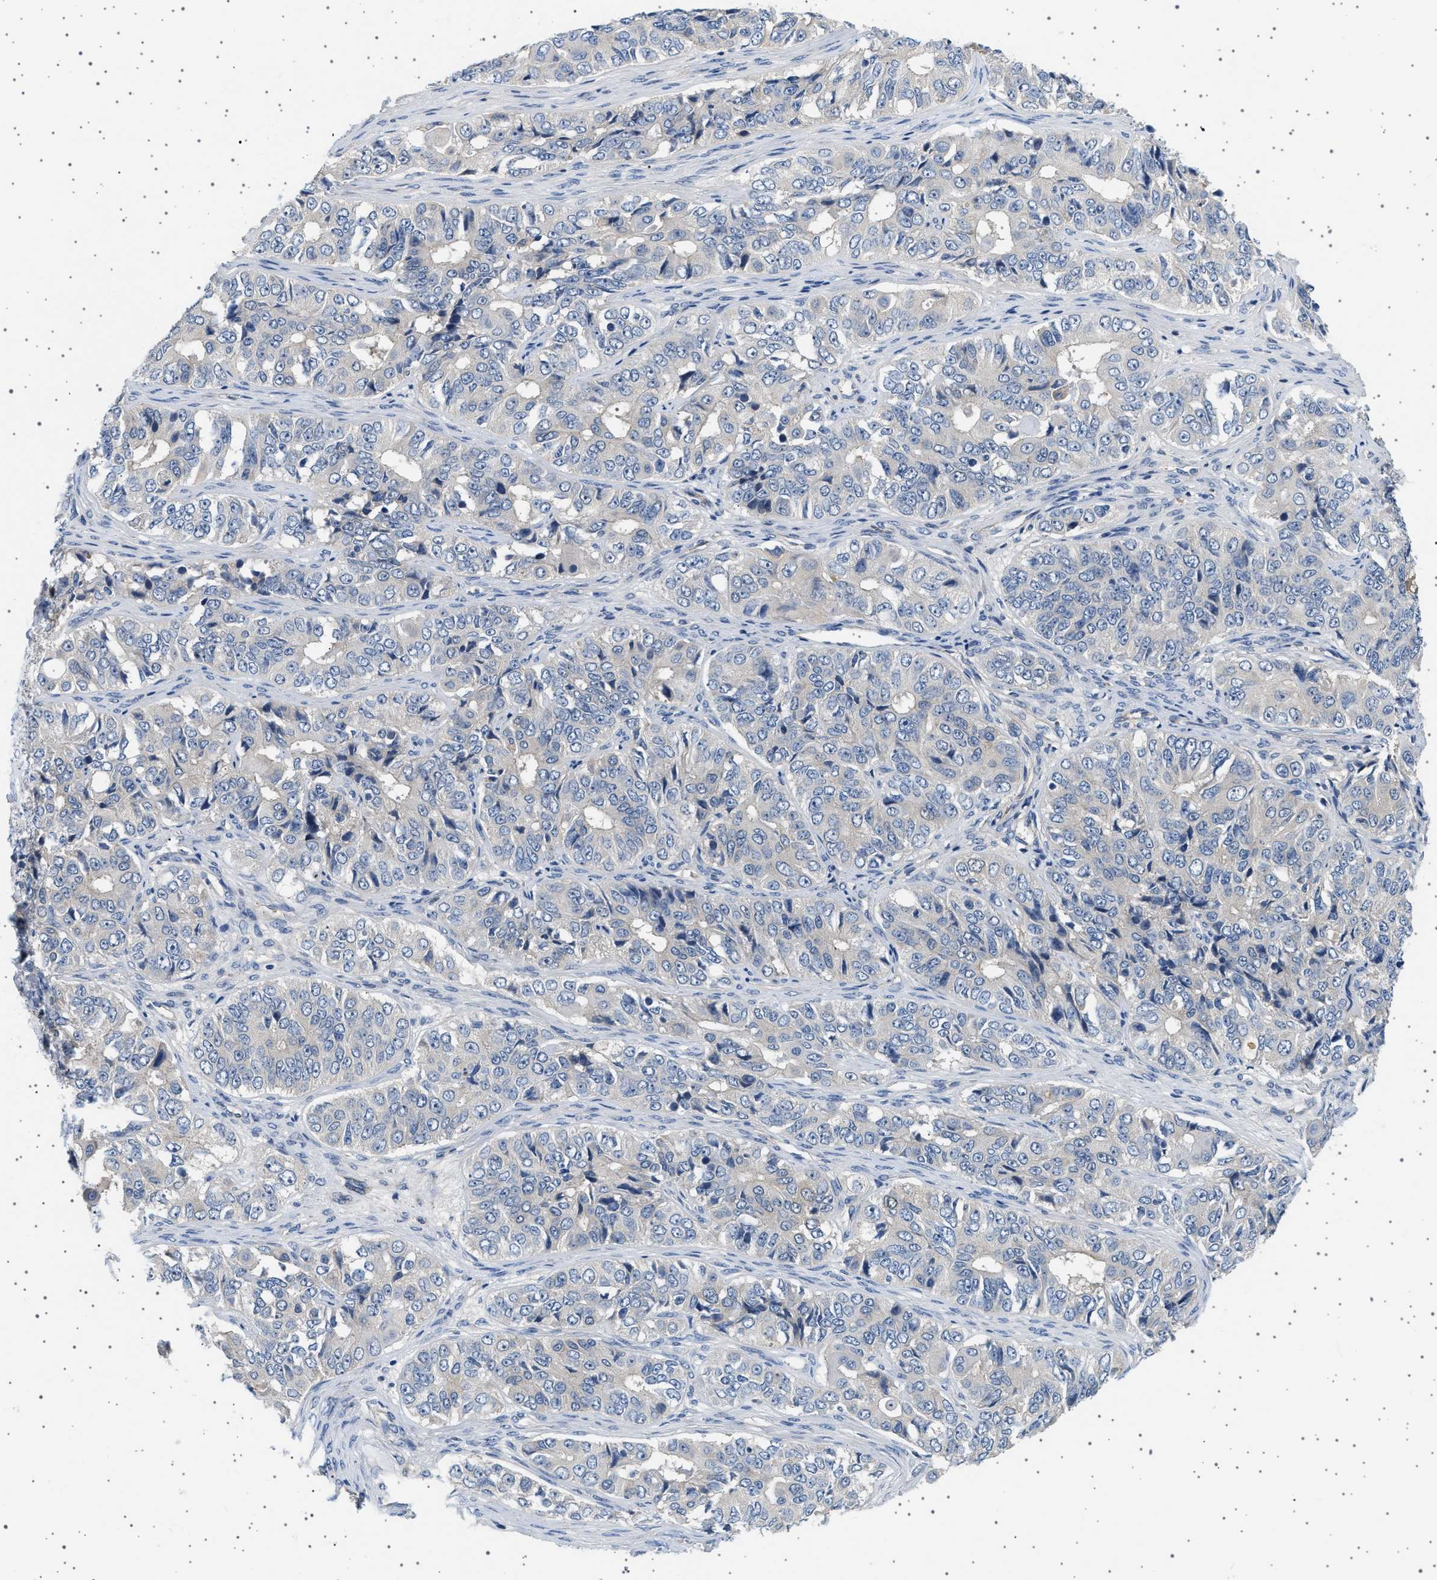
{"staining": {"intensity": "negative", "quantity": "none", "location": "none"}, "tissue": "ovarian cancer", "cell_type": "Tumor cells", "image_type": "cancer", "snomed": [{"axis": "morphology", "description": "Carcinoma, endometroid"}, {"axis": "topography", "description": "Ovary"}], "caption": "Human ovarian cancer stained for a protein using IHC displays no staining in tumor cells.", "gene": "PLPP6", "patient": {"sex": "female", "age": 51}}